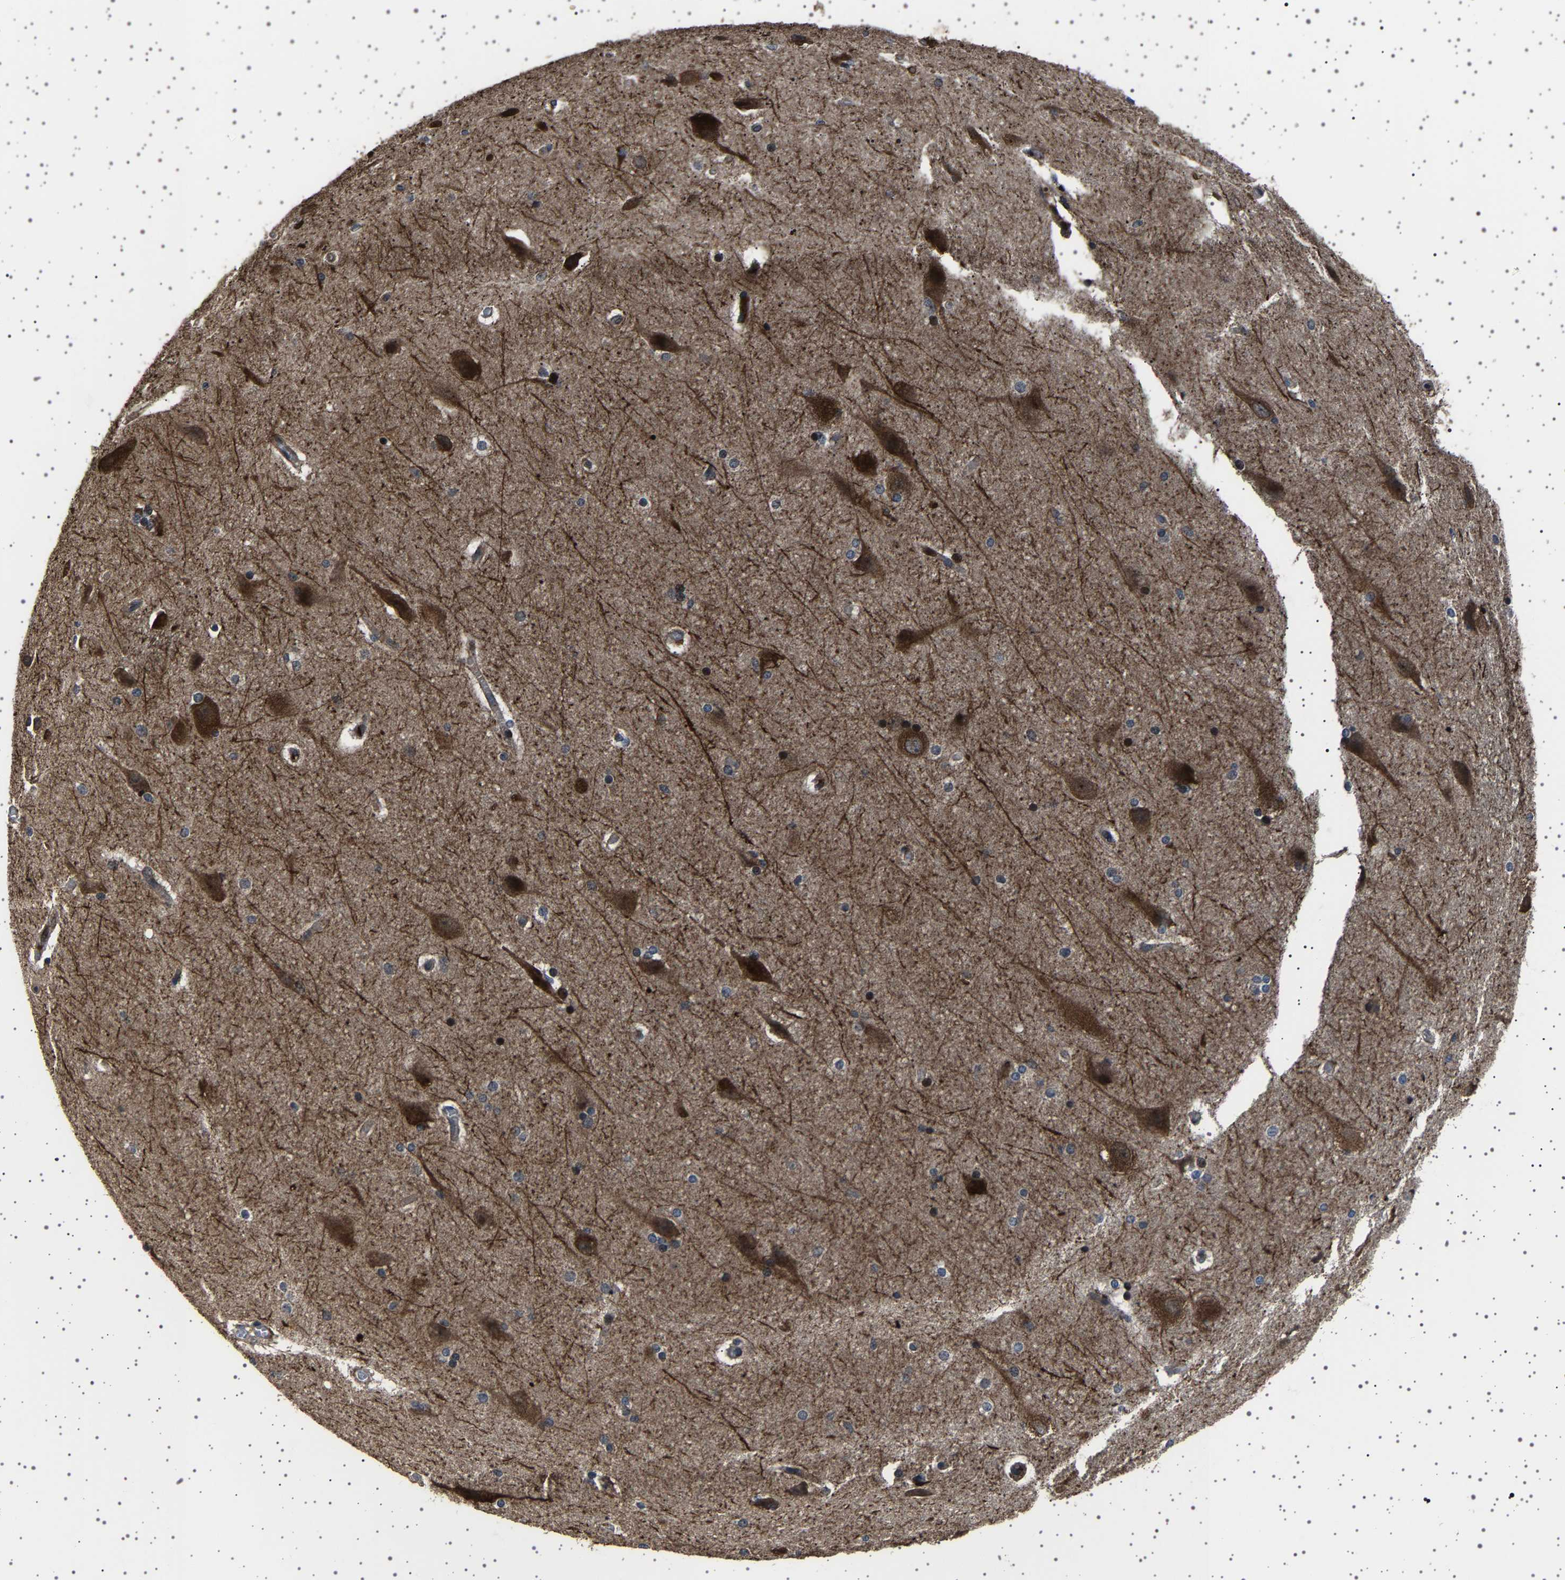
{"staining": {"intensity": "negative", "quantity": "none", "location": "none"}, "tissue": "cerebral cortex", "cell_type": "Endothelial cells", "image_type": "normal", "snomed": [{"axis": "morphology", "description": "Normal tissue, NOS"}, {"axis": "topography", "description": "Cerebral cortex"}, {"axis": "topography", "description": "Hippocampus"}], "caption": "Protein analysis of unremarkable cerebral cortex demonstrates no significant positivity in endothelial cells.", "gene": "NCKAP1", "patient": {"sex": "female", "age": 19}}